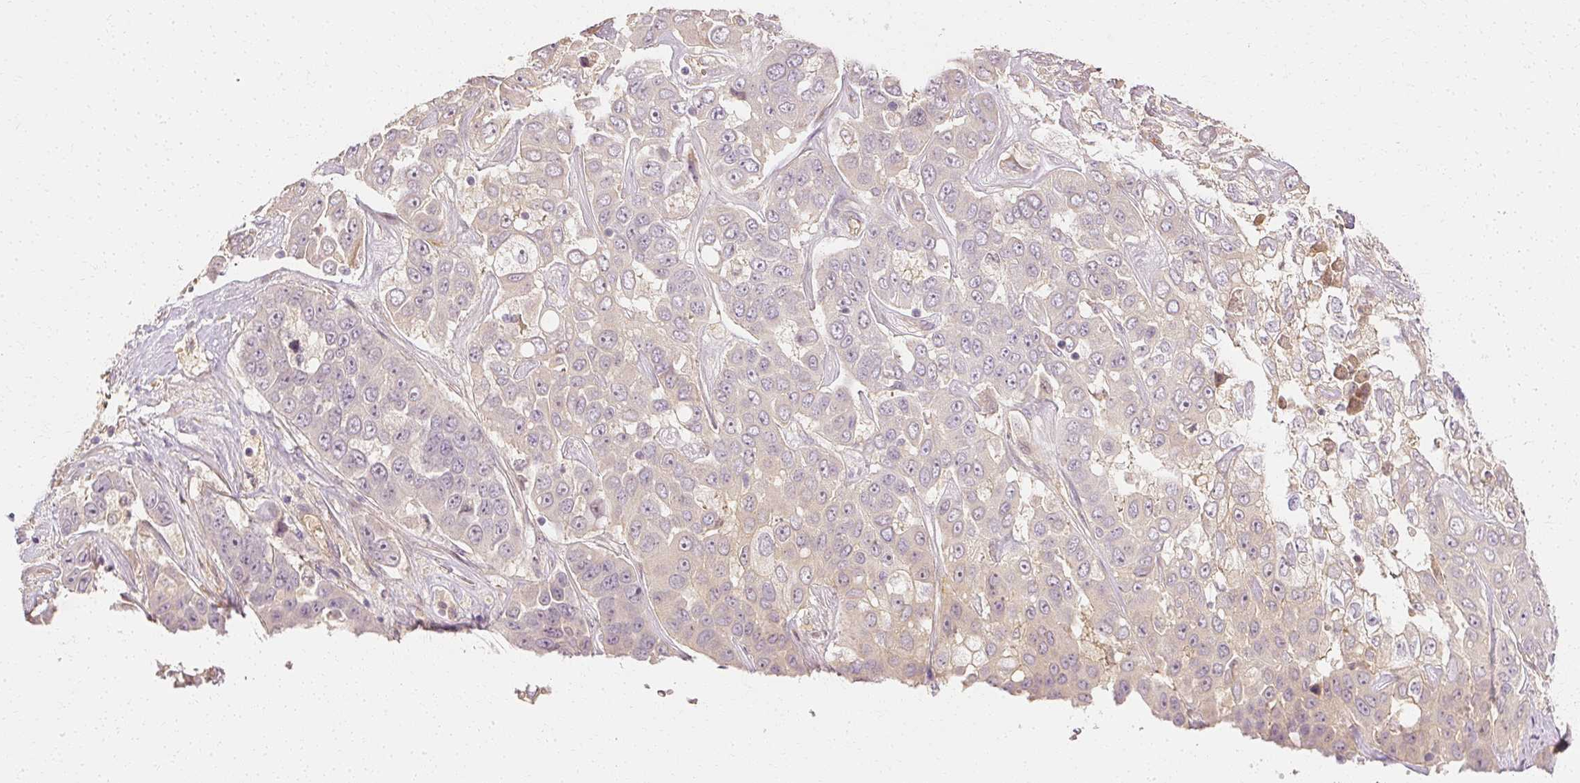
{"staining": {"intensity": "negative", "quantity": "none", "location": "none"}, "tissue": "liver cancer", "cell_type": "Tumor cells", "image_type": "cancer", "snomed": [{"axis": "morphology", "description": "Cholangiocarcinoma"}, {"axis": "topography", "description": "Liver"}], "caption": "Immunohistochemistry of human cholangiocarcinoma (liver) exhibits no expression in tumor cells. The staining is performed using DAB brown chromogen with nuclei counter-stained in using hematoxylin.", "gene": "GNAQ", "patient": {"sex": "female", "age": 52}}